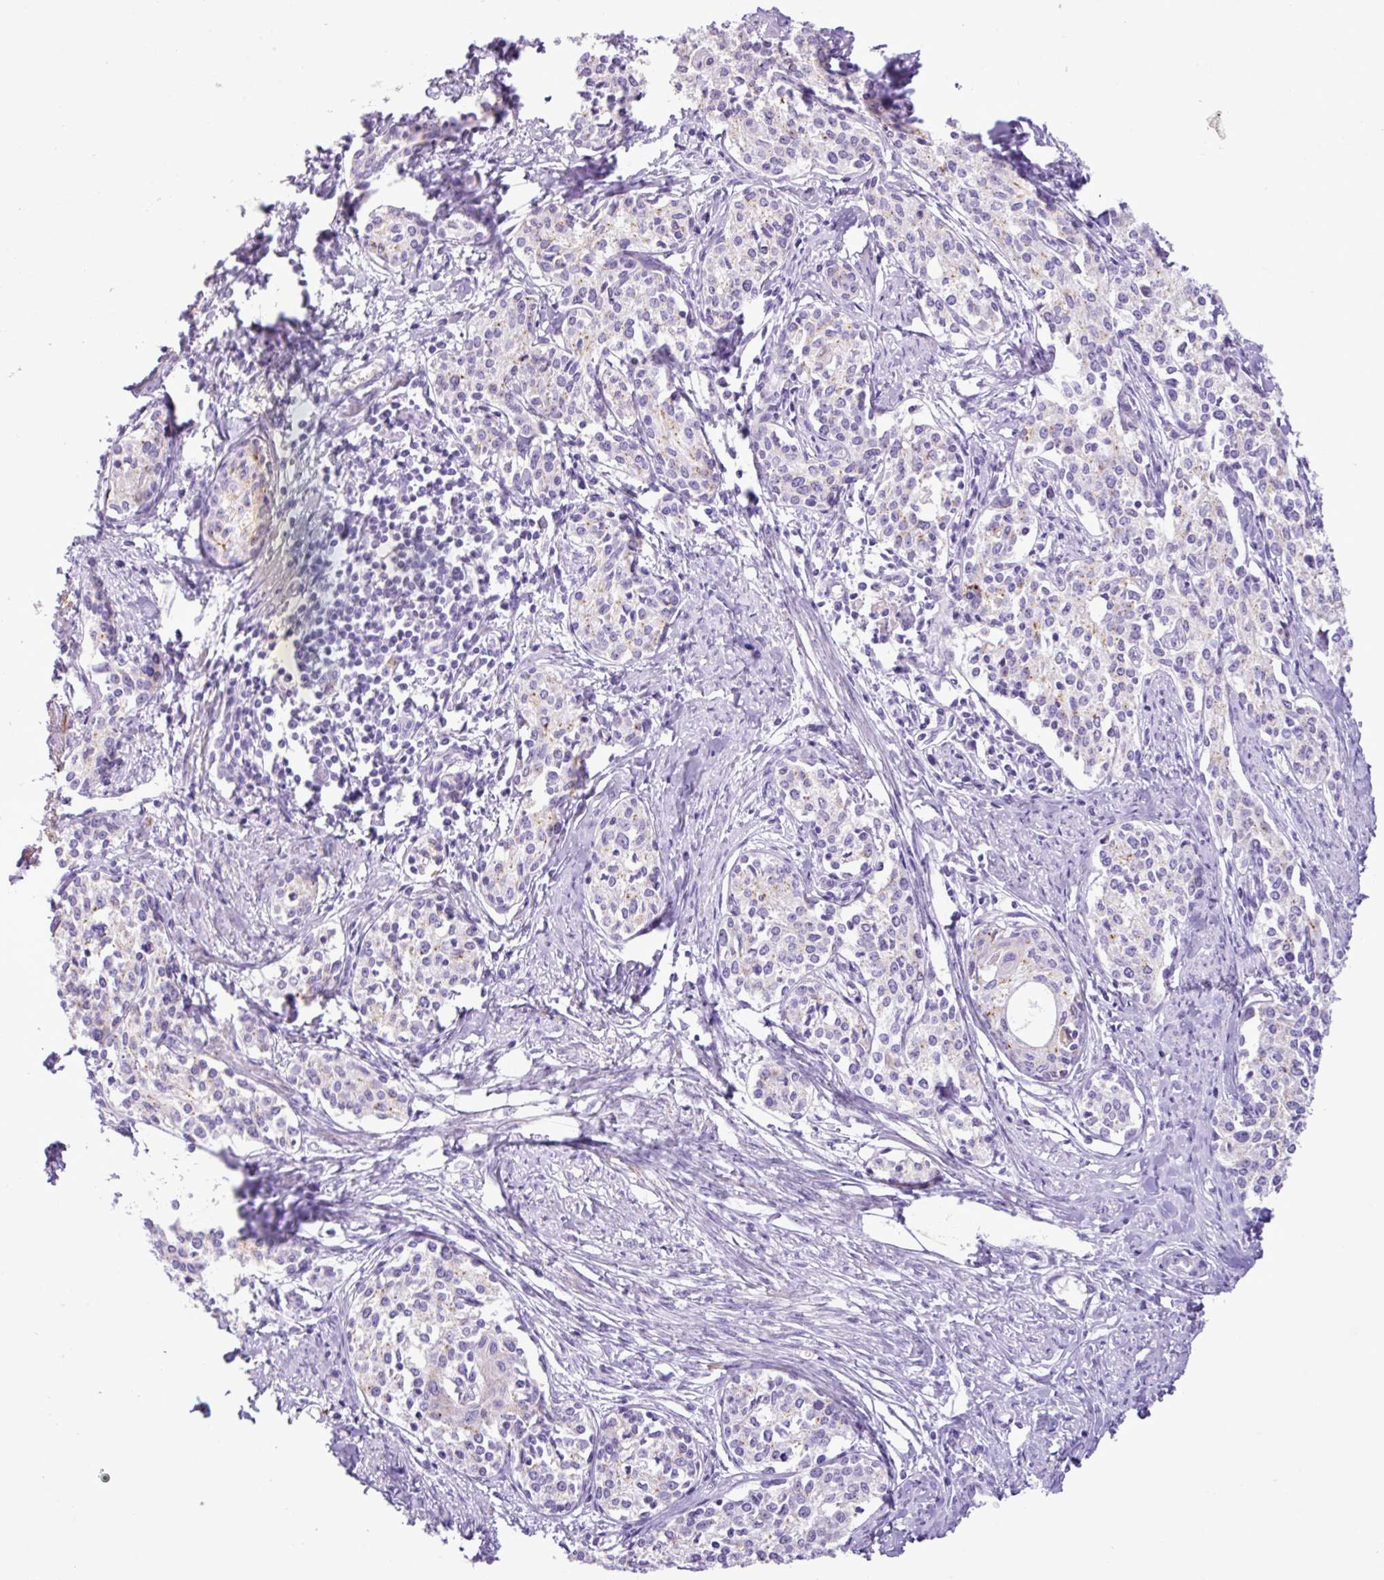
{"staining": {"intensity": "weak", "quantity": "<25%", "location": "cytoplasmic/membranous"}, "tissue": "cervical cancer", "cell_type": "Tumor cells", "image_type": "cancer", "snomed": [{"axis": "morphology", "description": "Squamous cell carcinoma, NOS"}, {"axis": "morphology", "description": "Adenocarcinoma, NOS"}, {"axis": "topography", "description": "Cervix"}], "caption": "This is a photomicrograph of IHC staining of adenocarcinoma (cervical), which shows no staining in tumor cells.", "gene": "ZSCAN5A", "patient": {"sex": "female", "age": 52}}